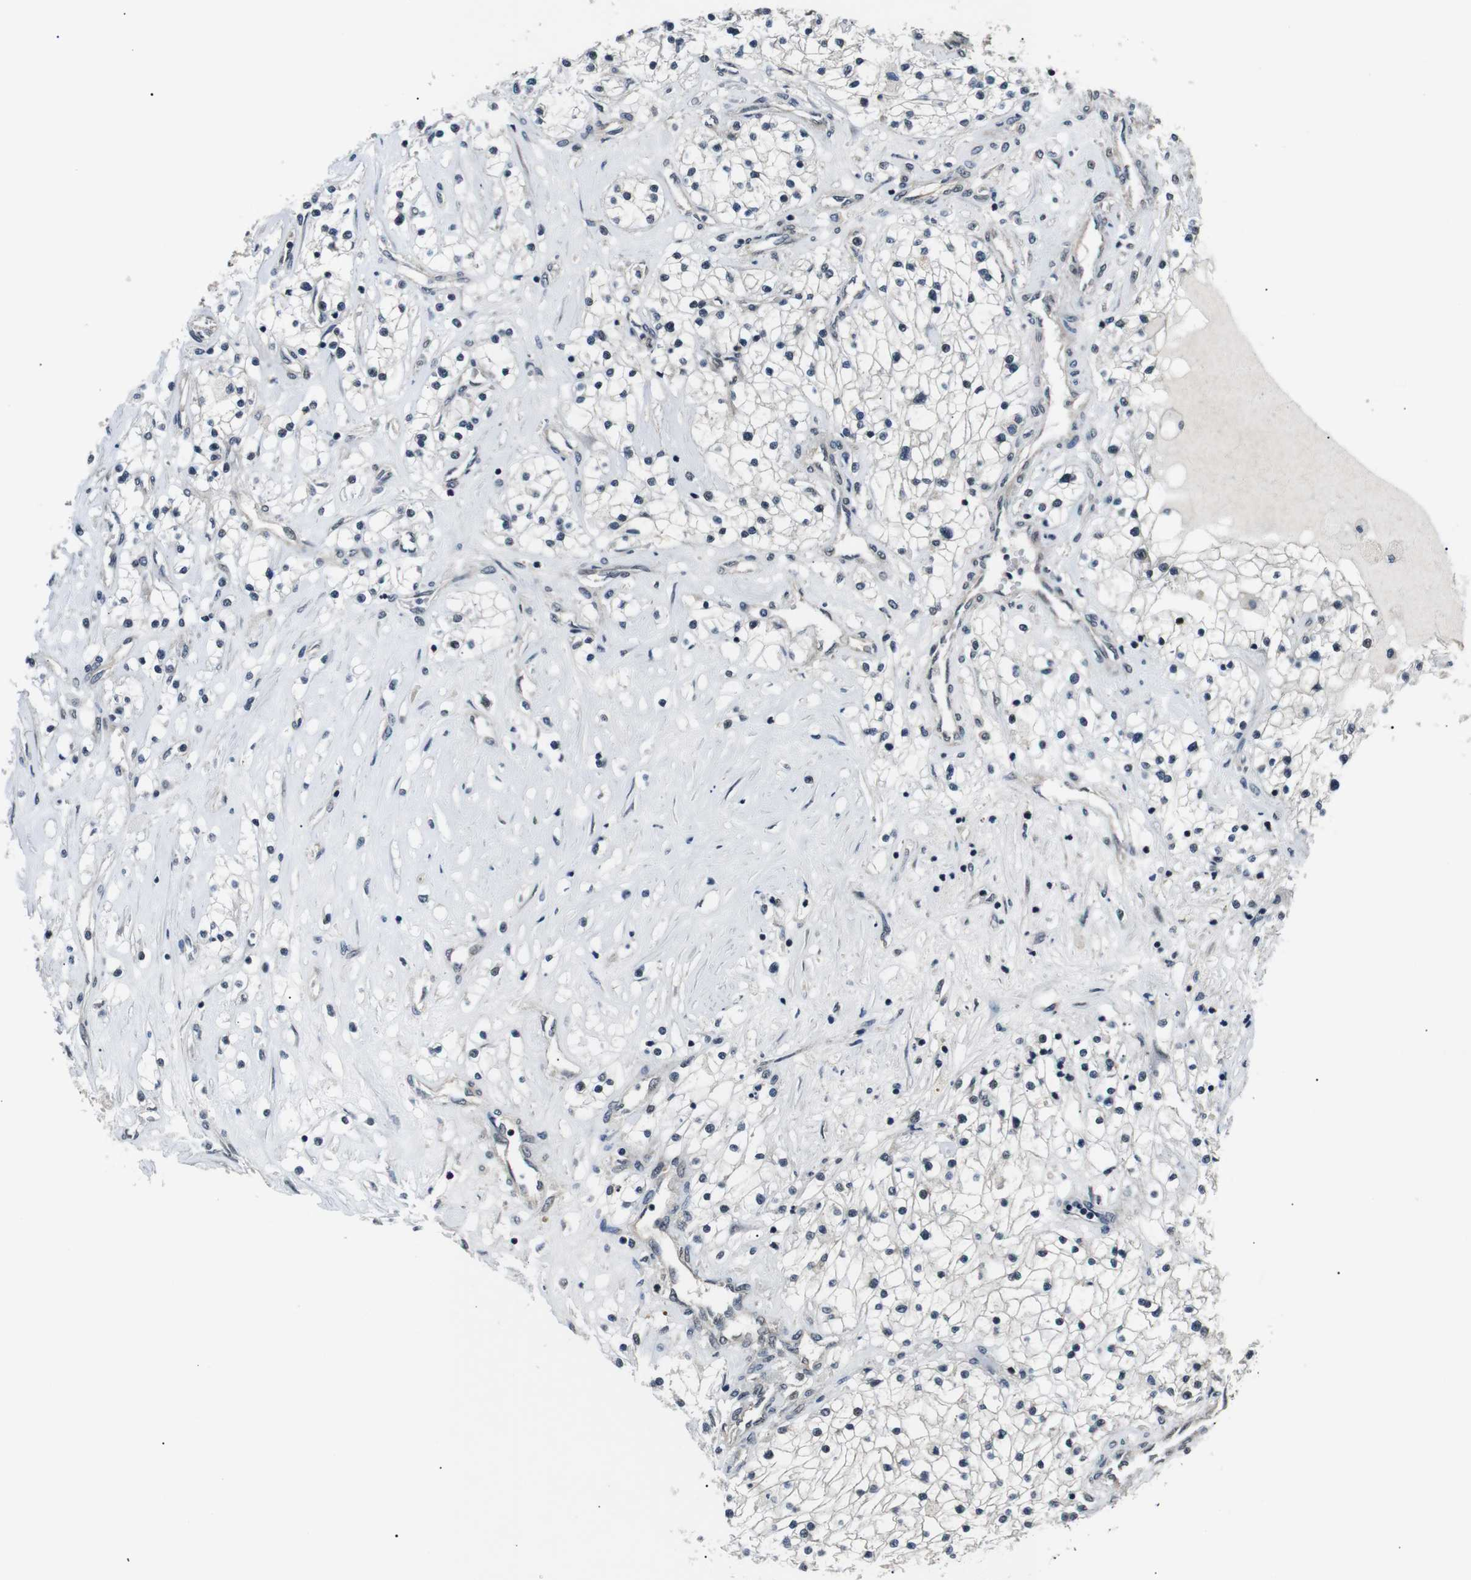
{"staining": {"intensity": "weak", "quantity": "<25%", "location": "nuclear"}, "tissue": "renal cancer", "cell_type": "Tumor cells", "image_type": "cancer", "snomed": [{"axis": "morphology", "description": "Adenocarcinoma, NOS"}, {"axis": "topography", "description": "Kidney"}], "caption": "Photomicrograph shows no significant protein expression in tumor cells of renal cancer.", "gene": "SKP1", "patient": {"sex": "male", "age": 68}}